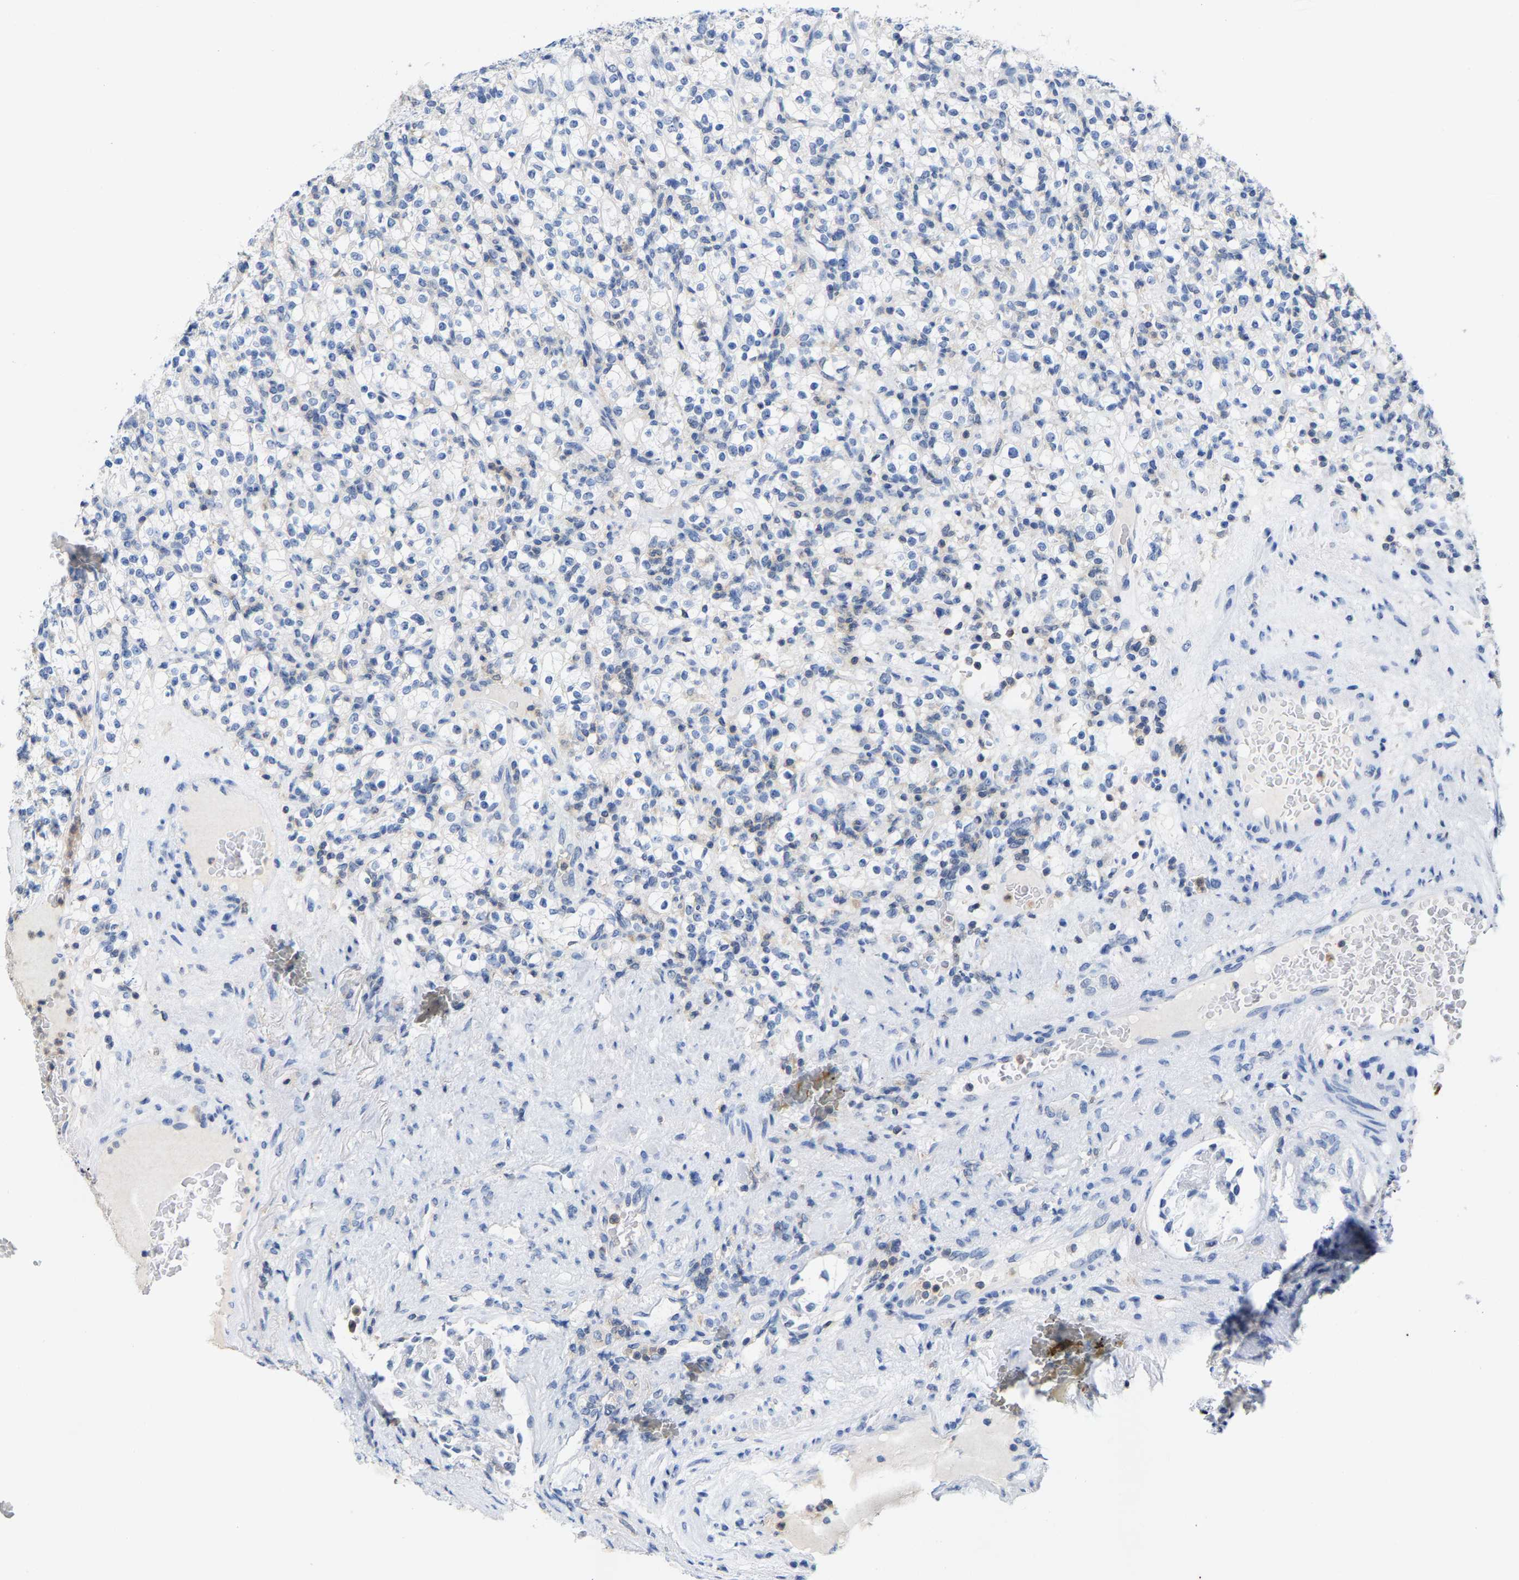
{"staining": {"intensity": "negative", "quantity": "none", "location": "none"}, "tissue": "renal cancer", "cell_type": "Tumor cells", "image_type": "cancer", "snomed": [{"axis": "morphology", "description": "Normal tissue, NOS"}, {"axis": "morphology", "description": "Adenocarcinoma, NOS"}, {"axis": "topography", "description": "Kidney"}], "caption": "A histopathology image of adenocarcinoma (renal) stained for a protein reveals no brown staining in tumor cells.", "gene": "FGD3", "patient": {"sex": "female", "age": 72}}